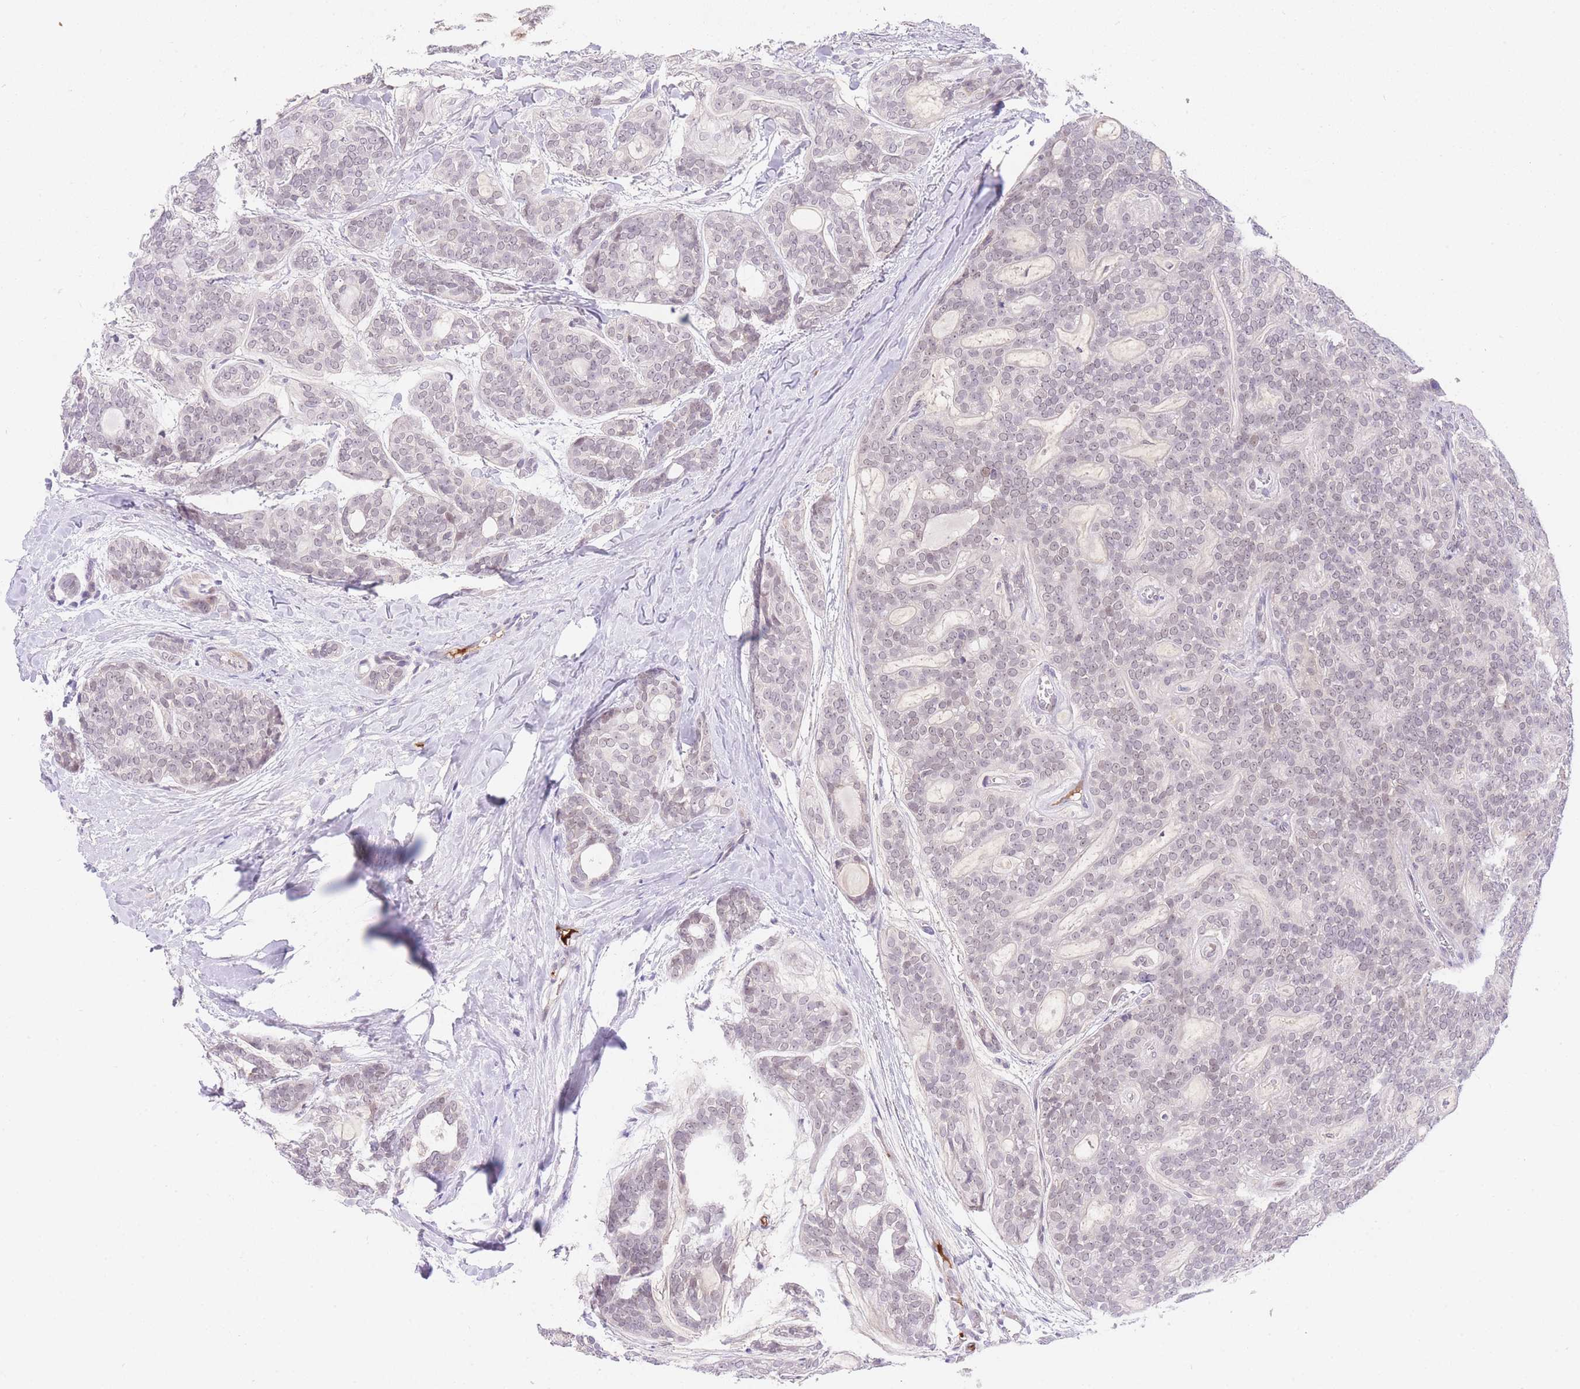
{"staining": {"intensity": "weak", "quantity": "<25%", "location": "nuclear"}, "tissue": "head and neck cancer", "cell_type": "Tumor cells", "image_type": "cancer", "snomed": [{"axis": "morphology", "description": "Adenocarcinoma, NOS"}, {"axis": "topography", "description": "Head-Neck"}], "caption": "Tumor cells show no significant expression in head and neck cancer (adenocarcinoma). The staining was performed using DAB (3,3'-diaminobenzidine) to visualize the protein expression in brown, while the nuclei were stained in blue with hematoxylin (Magnification: 20x).", "gene": "SLC25A33", "patient": {"sex": "male", "age": 66}}